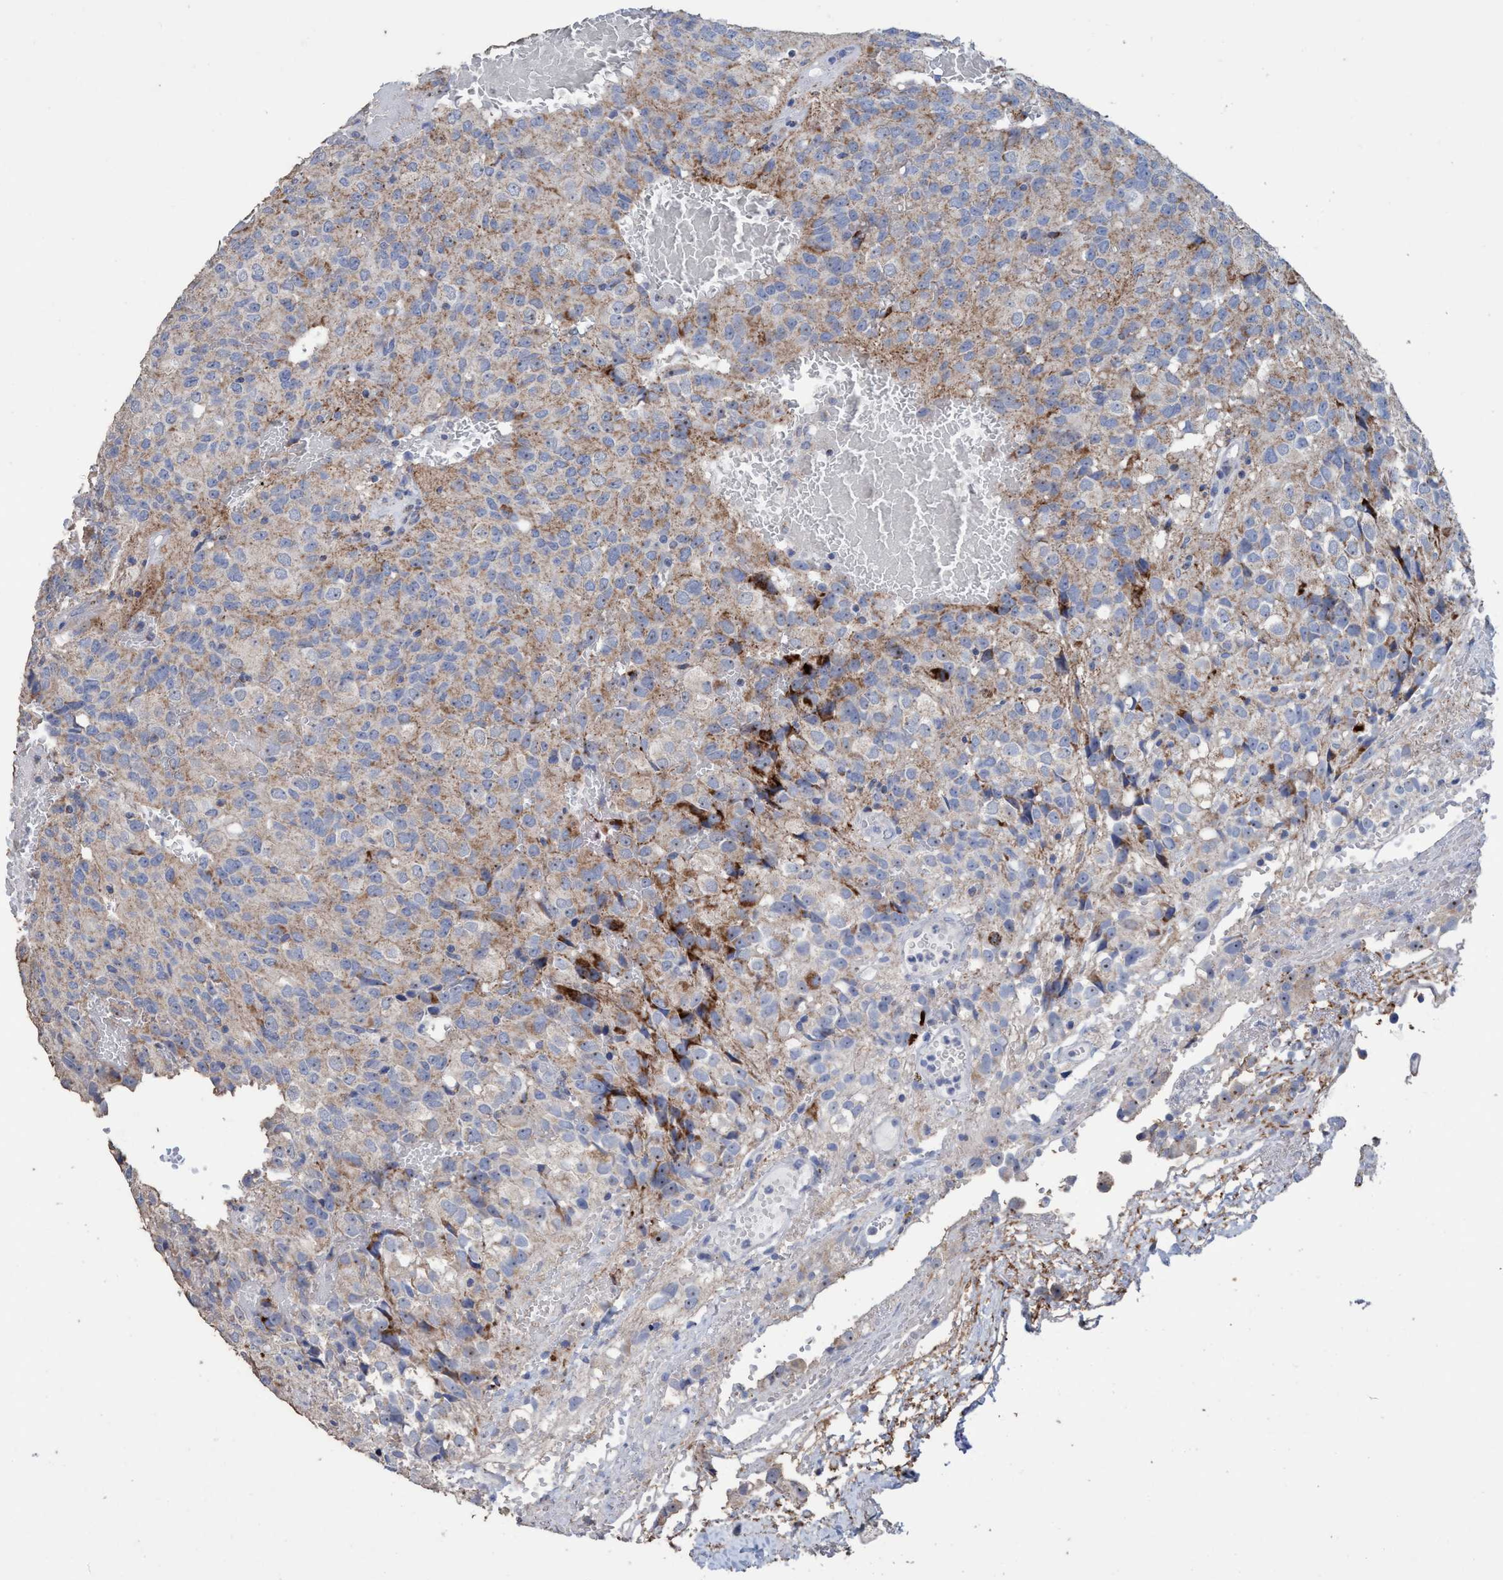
{"staining": {"intensity": "moderate", "quantity": "<25%", "location": "cytoplasmic/membranous"}, "tissue": "glioma", "cell_type": "Tumor cells", "image_type": "cancer", "snomed": [{"axis": "morphology", "description": "Glioma, malignant, High grade"}, {"axis": "topography", "description": "Brain"}], "caption": "The histopathology image shows immunohistochemical staining of malignant glioma (high-grade). There is moderate cytoplasmic/membranous expression is appreciated in approximately <25% of tumor cells. The staining was performed using DAB to visualize the protein expression in brown, while the nuclei were stained in blue with hematoxylin (Magnification: 20x).", "gene": "RSAD1", "patient": {"sex": "male", "age": 32}}